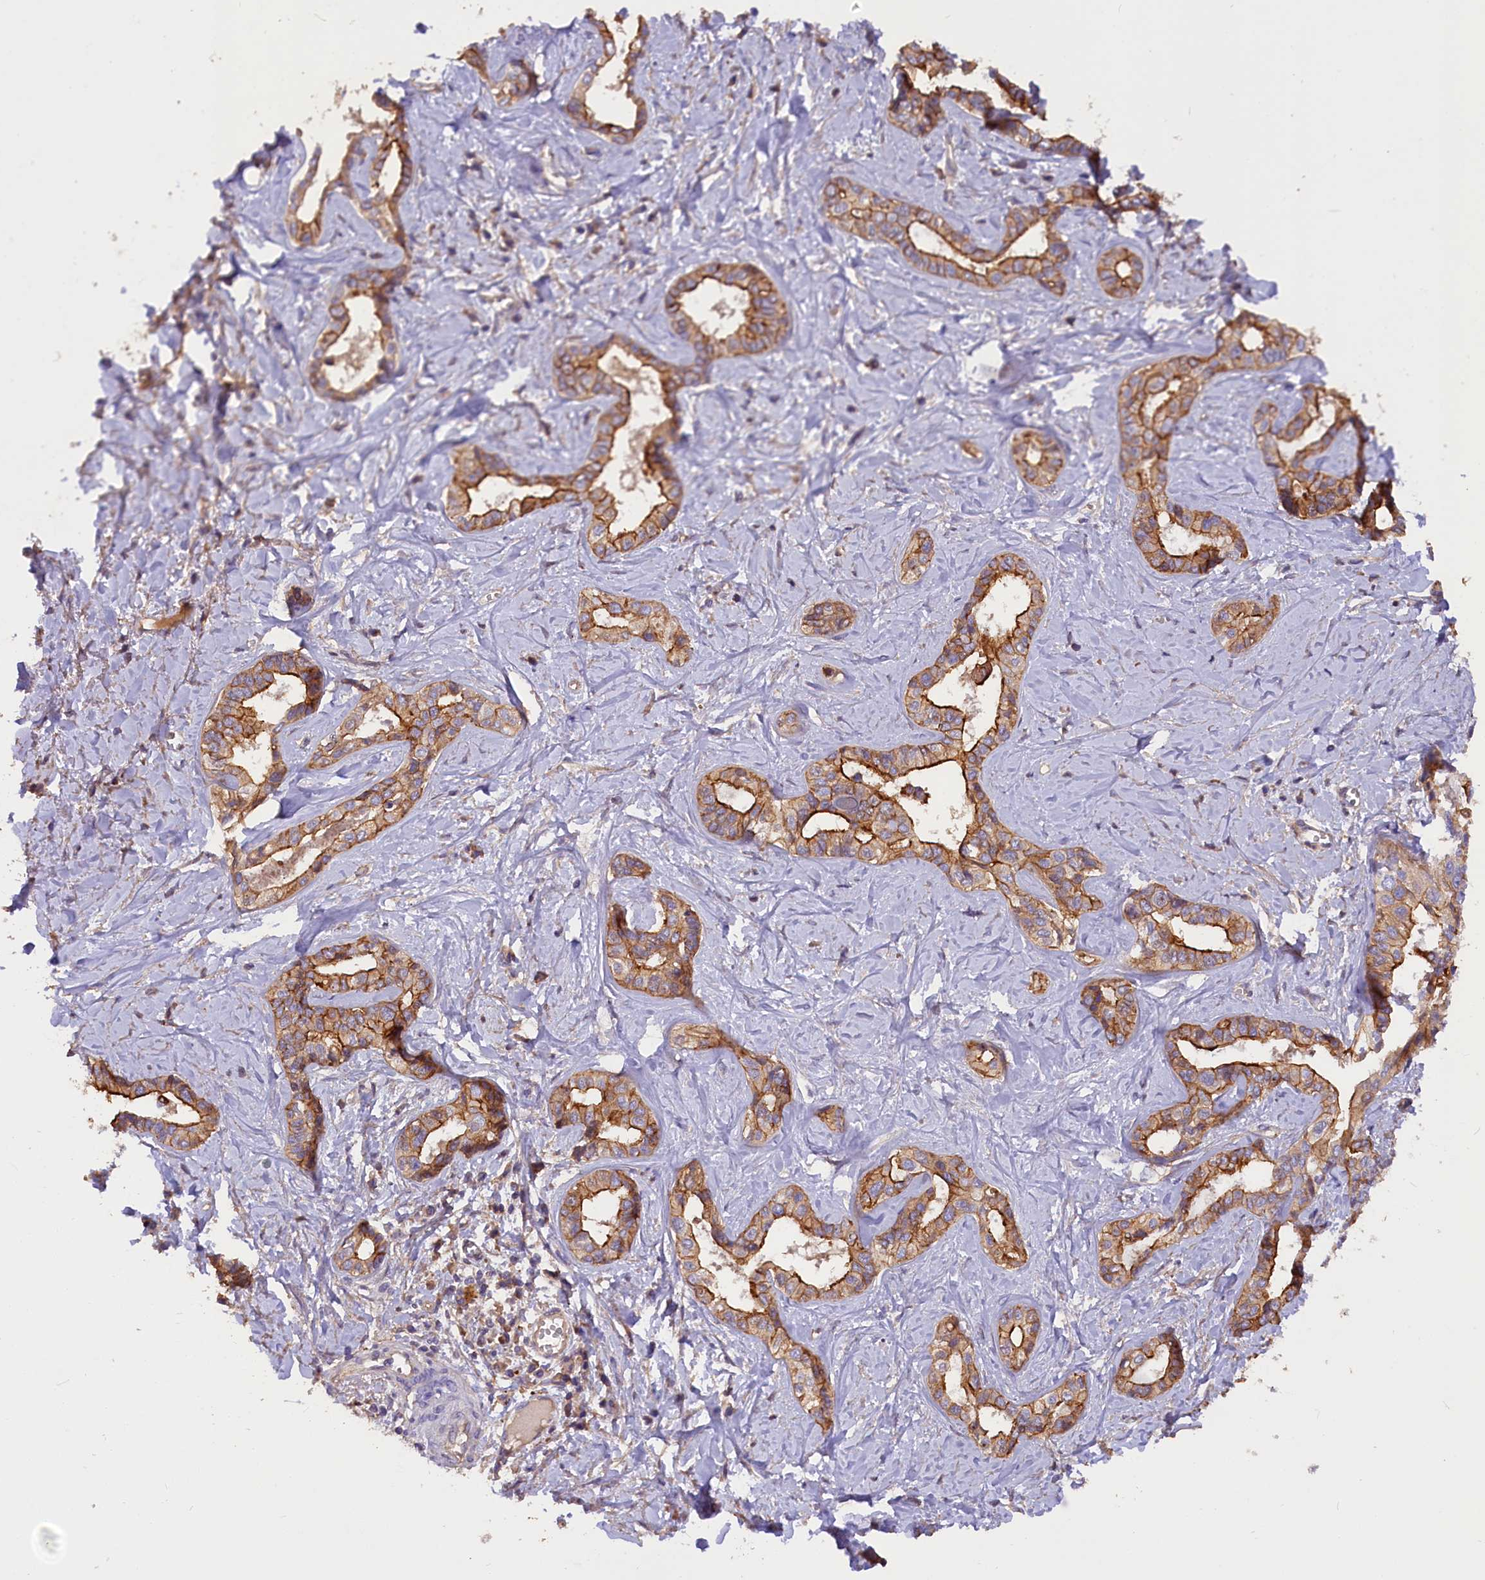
{"staining": {"intensity": "moderate", "quantity": ">75%", "location": "cytoplasmic/membranous"}, "tissue": "liver cancer", "cell_type": "Tumor cells", "image_type": "cancer", "snomed": [{"axis": "morphology", "description": "Cholangiocarcinoma"}, {"axis": "topography", "description": "Liver"}], "caption": "A photomicrograph showing moderate cytoplasmic/membranous staining in about >75% of tumor cells in liver cancer (cholangiocarcinoma), as visualized by brown immunohistochemical staining.", "gene": "ERMARD", "patient": {"sex": "female", "age": 77}}